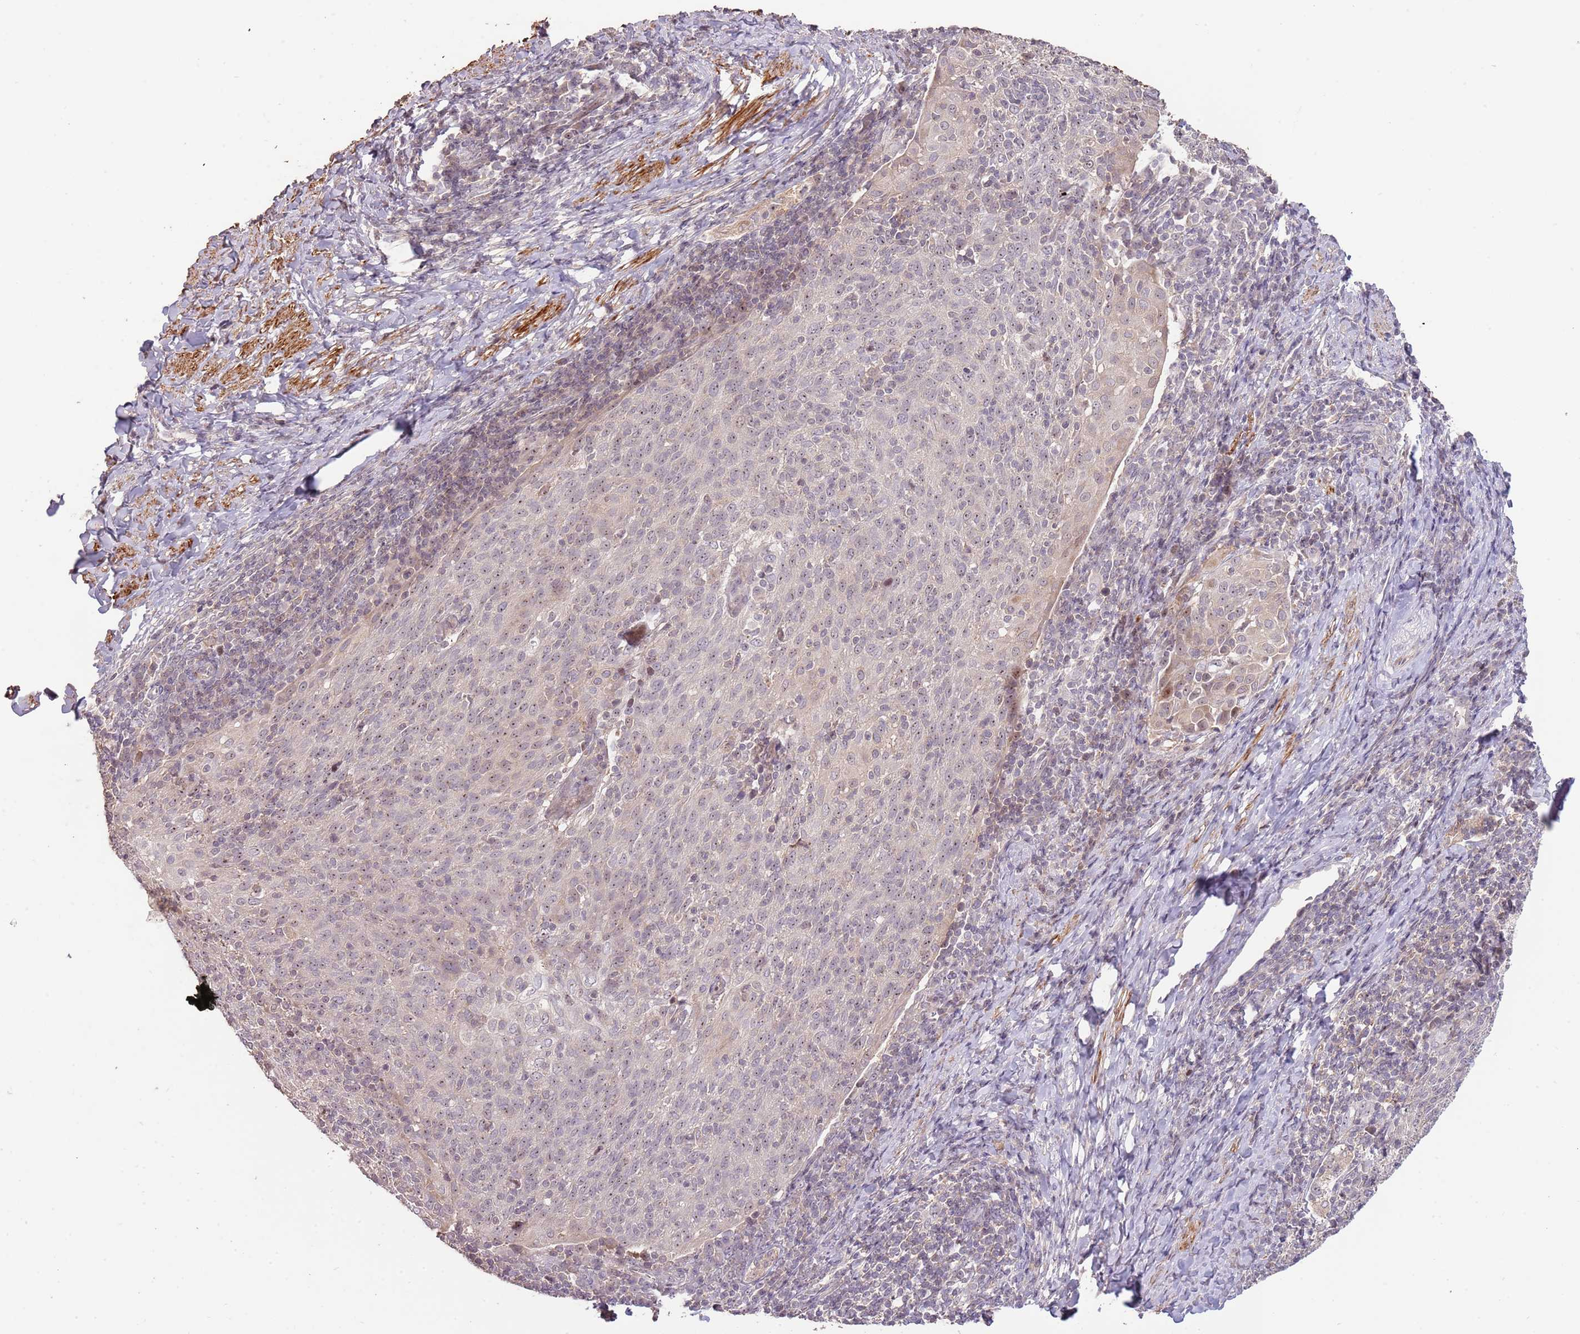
{"staining": {"intensity": "weak", "quantity": "<25%", "location": "nuclear"}, "tissue": "cervical cancer", "cell_type": "Tumor cells", "image_type": "cancer", "snomed": [{"axis": "morphology", "description": "Squamous cell carcinoma, NOS"}, {"axis": "topography", "description": "Cervix"}], "caption": "The immunohistochemistry photomicrograph has no significant staining in tumor cells of cervical squamous cell carcinoma tissue.", "gene": "ADTRP", "patient": {"sex": "female", "age": 52}}